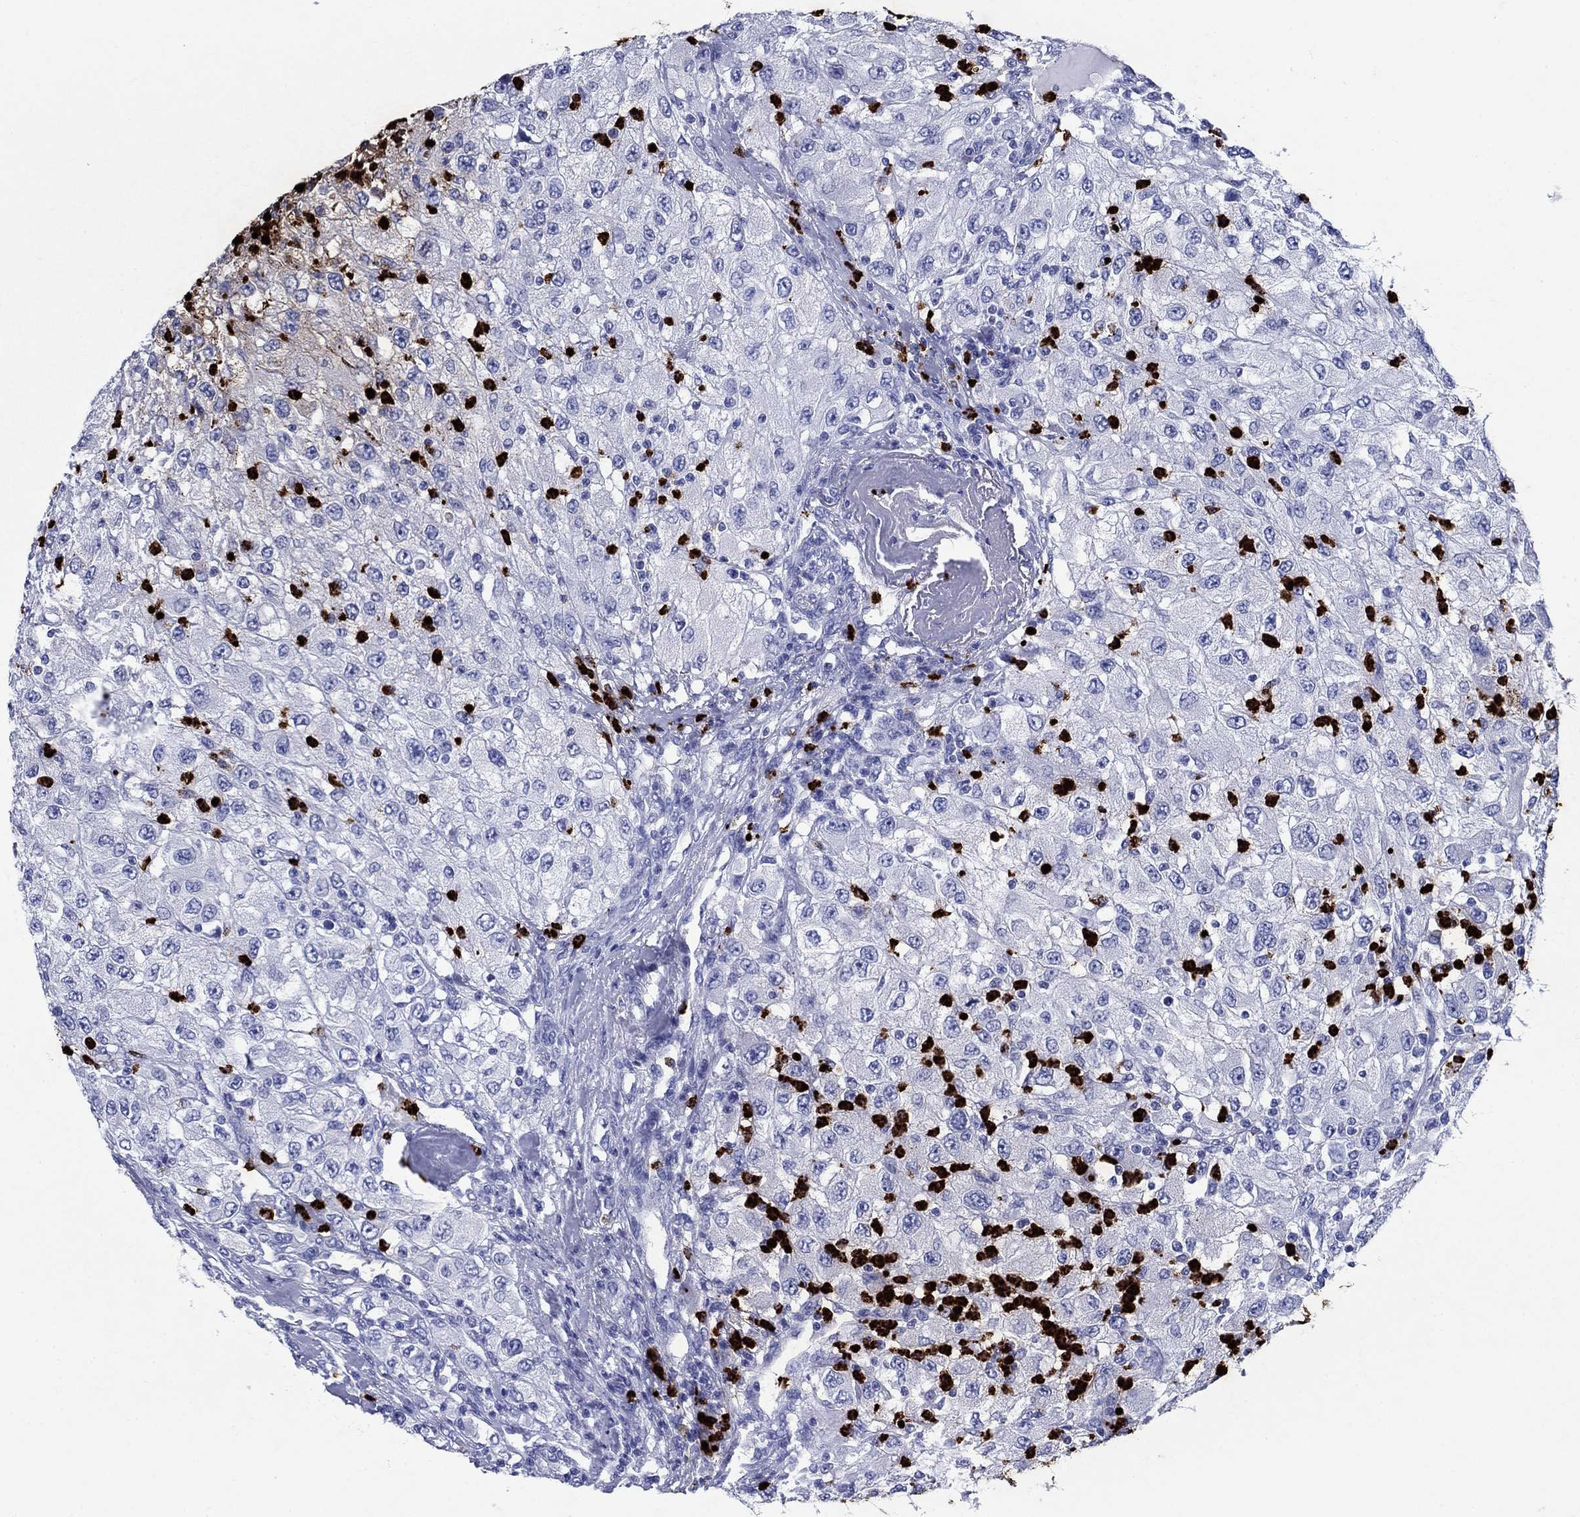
{"staining": {"intensity": "negative", "quantity": "none", "location": "none"}, "tissue": "renal cancer", "cell_type": "Tumor cells", "image_type": "cancer", "snomed": [{"axis": "morphology", "description": "Adenocarcinoma, NOS"}, {"axis": "topography", "description": "Kidney"}], "caption": "IHC histopathology image of neoplastic tissue: renal cancer stained with DAB (3,3'-diaminobenzidine) demonstrates no significant protein staining in tumor cells.", "gene": "AZU1", "patient": {"sex": "female", "age": 67}}